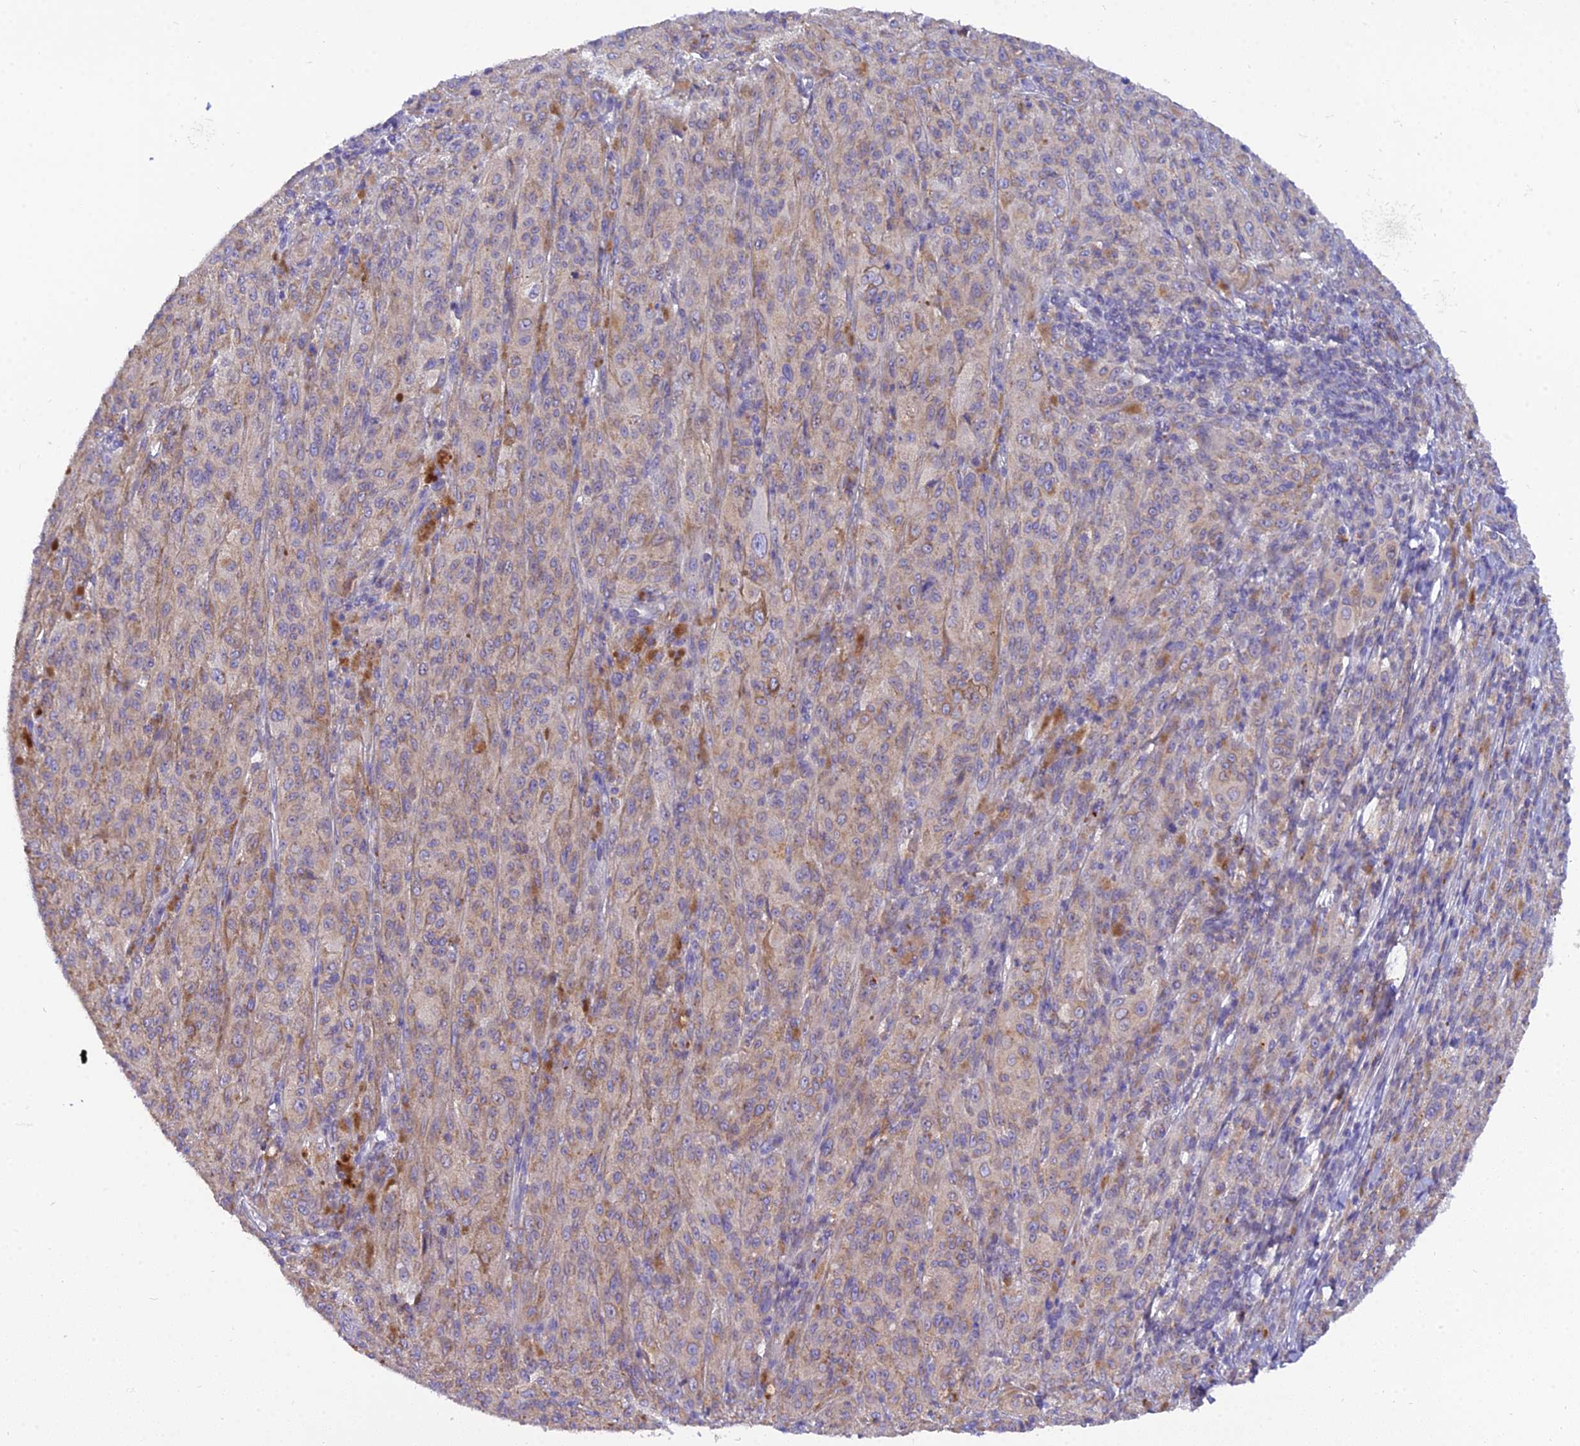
{"staining": {"intensity": "weak", "quantity": "25%-75%", "location": "cytoplasmic/membranous"}, "tissue": "melanoma", "cell_type": "Tumor cells", "image_type": "cancer", "snomed": [{"axis": "morphology", "description": "Malignant melanoma, NOS"}, {"axis": "topography", "description": "Skin"}], "caption": "Immunohistochemical staining of melanoma reveals low levels of weak cytoplasmic/membranous expression in about 25%-75% of tumor cells.", "gene": "GOLPH3", "patient": {"sex": "female", "age": 52}}